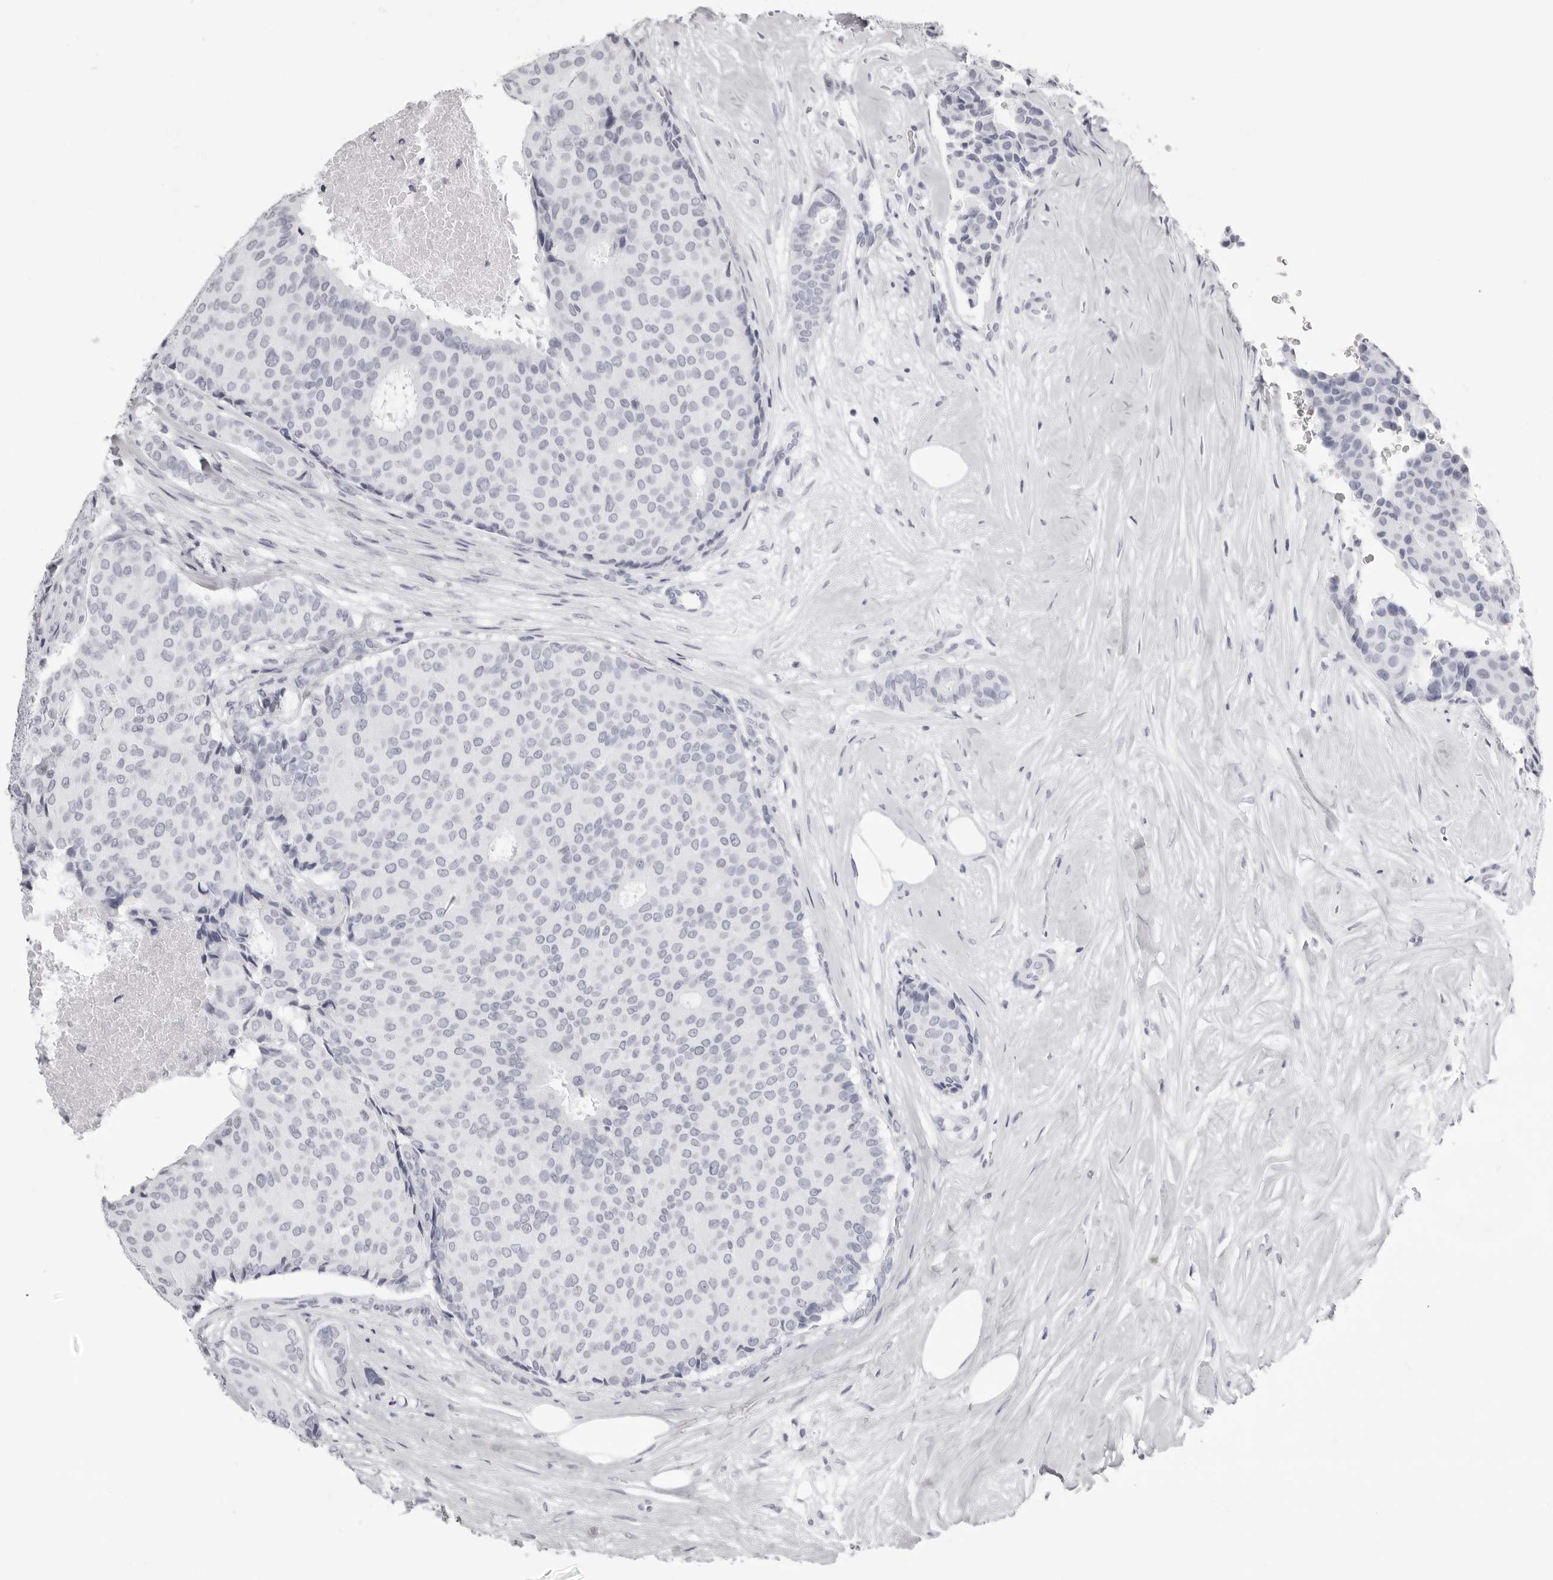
{"staining": {"intensity": "negative", "quantity": "none", "location": "none"}, "tissue": "breast cancer", "cell_type": "Tumor cells", "image_type": "cancer", "snomed": [{"axis": "morphology", "description": "Duct carcinoma"}, {"axis": "topography", "description": "Breast"}], "caption": "High power microscopy photomicrograph of an immunohistochemistry (IHC) photomicrograph of breast cancer (infiltrating ductal carcinoma), revealing no significant expression in tumor cells.", "gene": "RHO", "patient": {"sex": "female", "age": 75}}